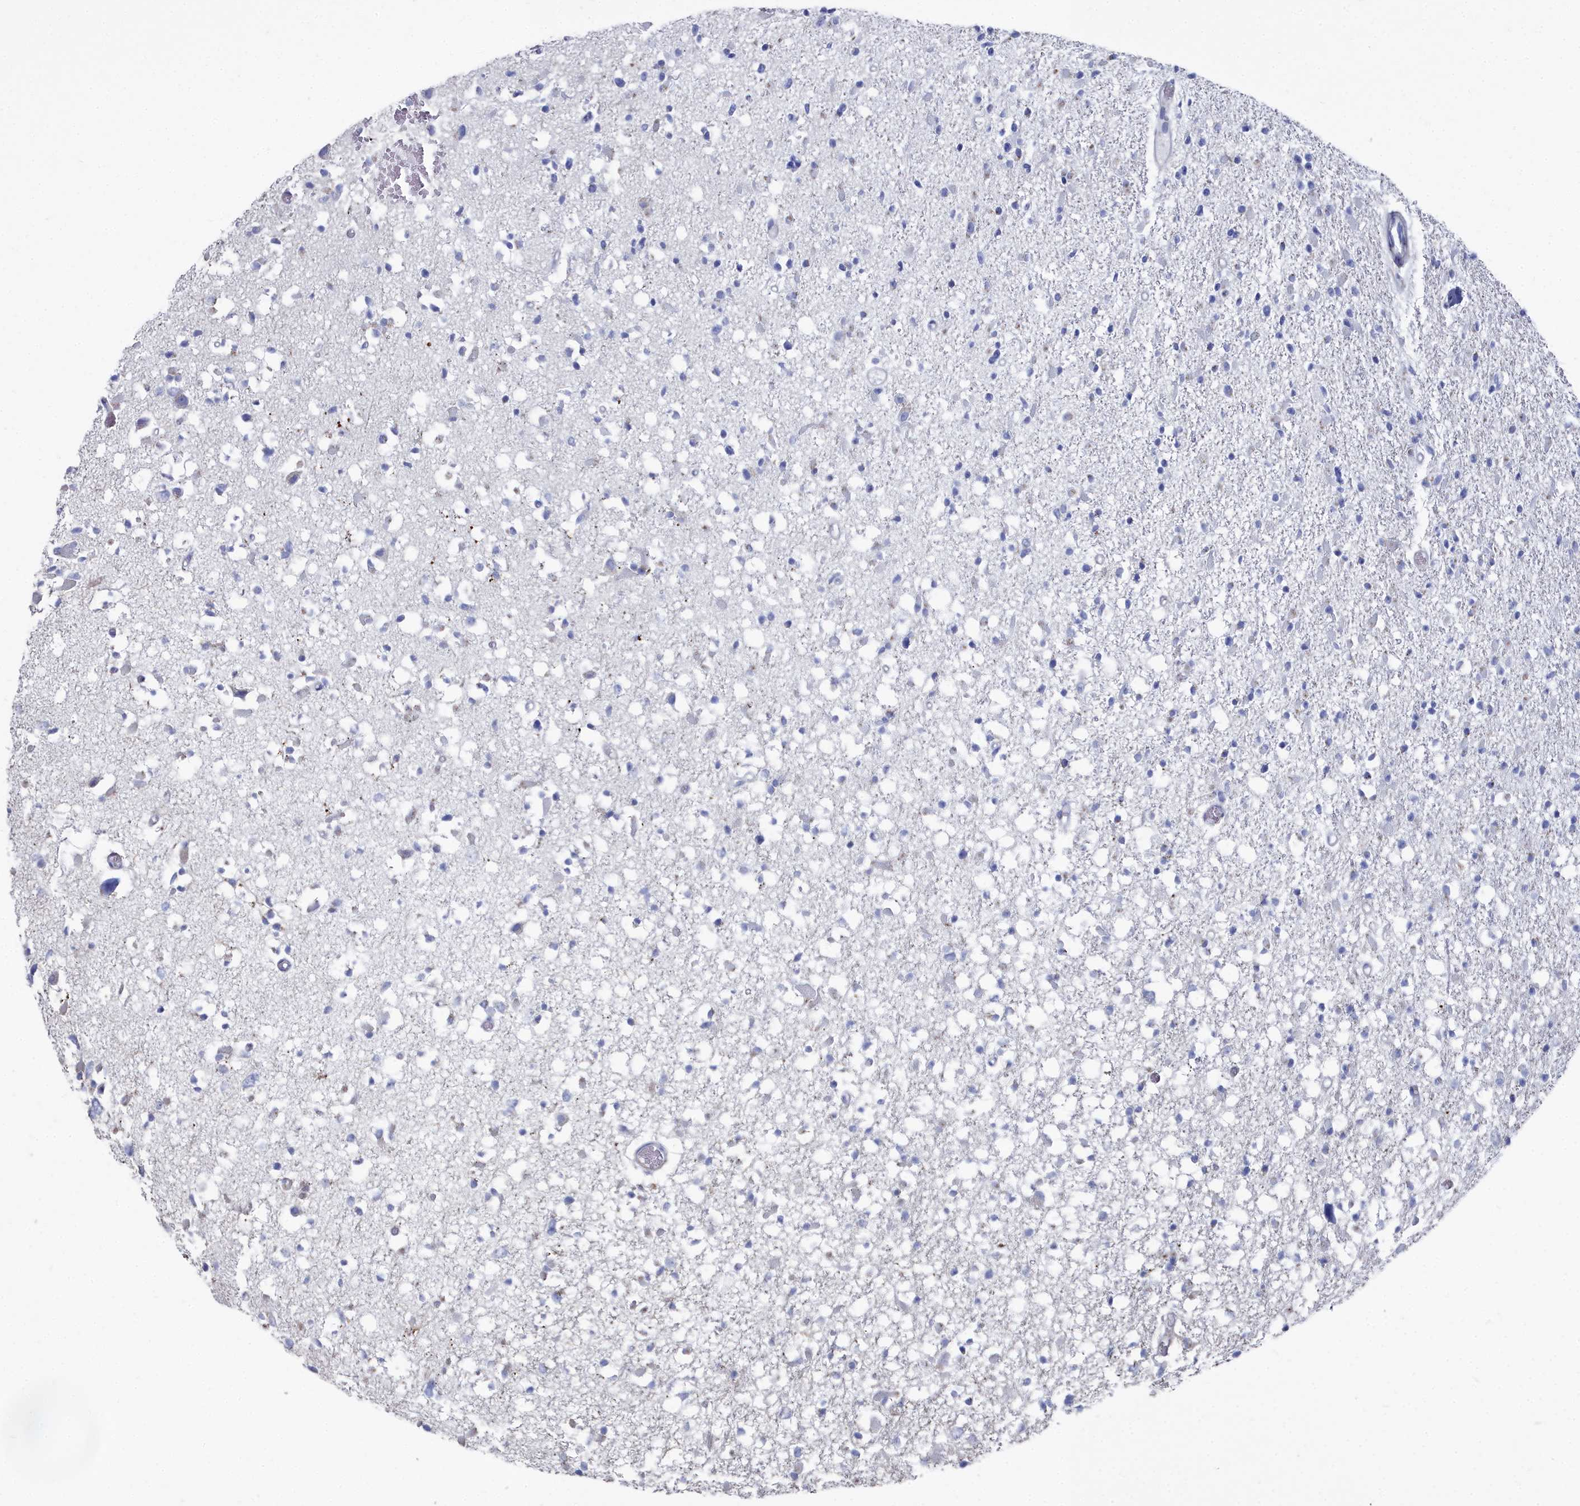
{"staining": {"intensity": "negative", "quantity": "none", "location": "none"}, "tissue": "glioma", "cell_type": "Tumor cells", "image_type": "cancer", "snomed": [{"axis": "morphology", "description": "Glioma, malignant, Low grade"}, {"axis": "topography", "description": "Brain"}], "caption": "An image of human glioma is negative for staining in tumor cells.", "gene": "SHISAL2A", "patient": {"sex": "female", "age": 22}}